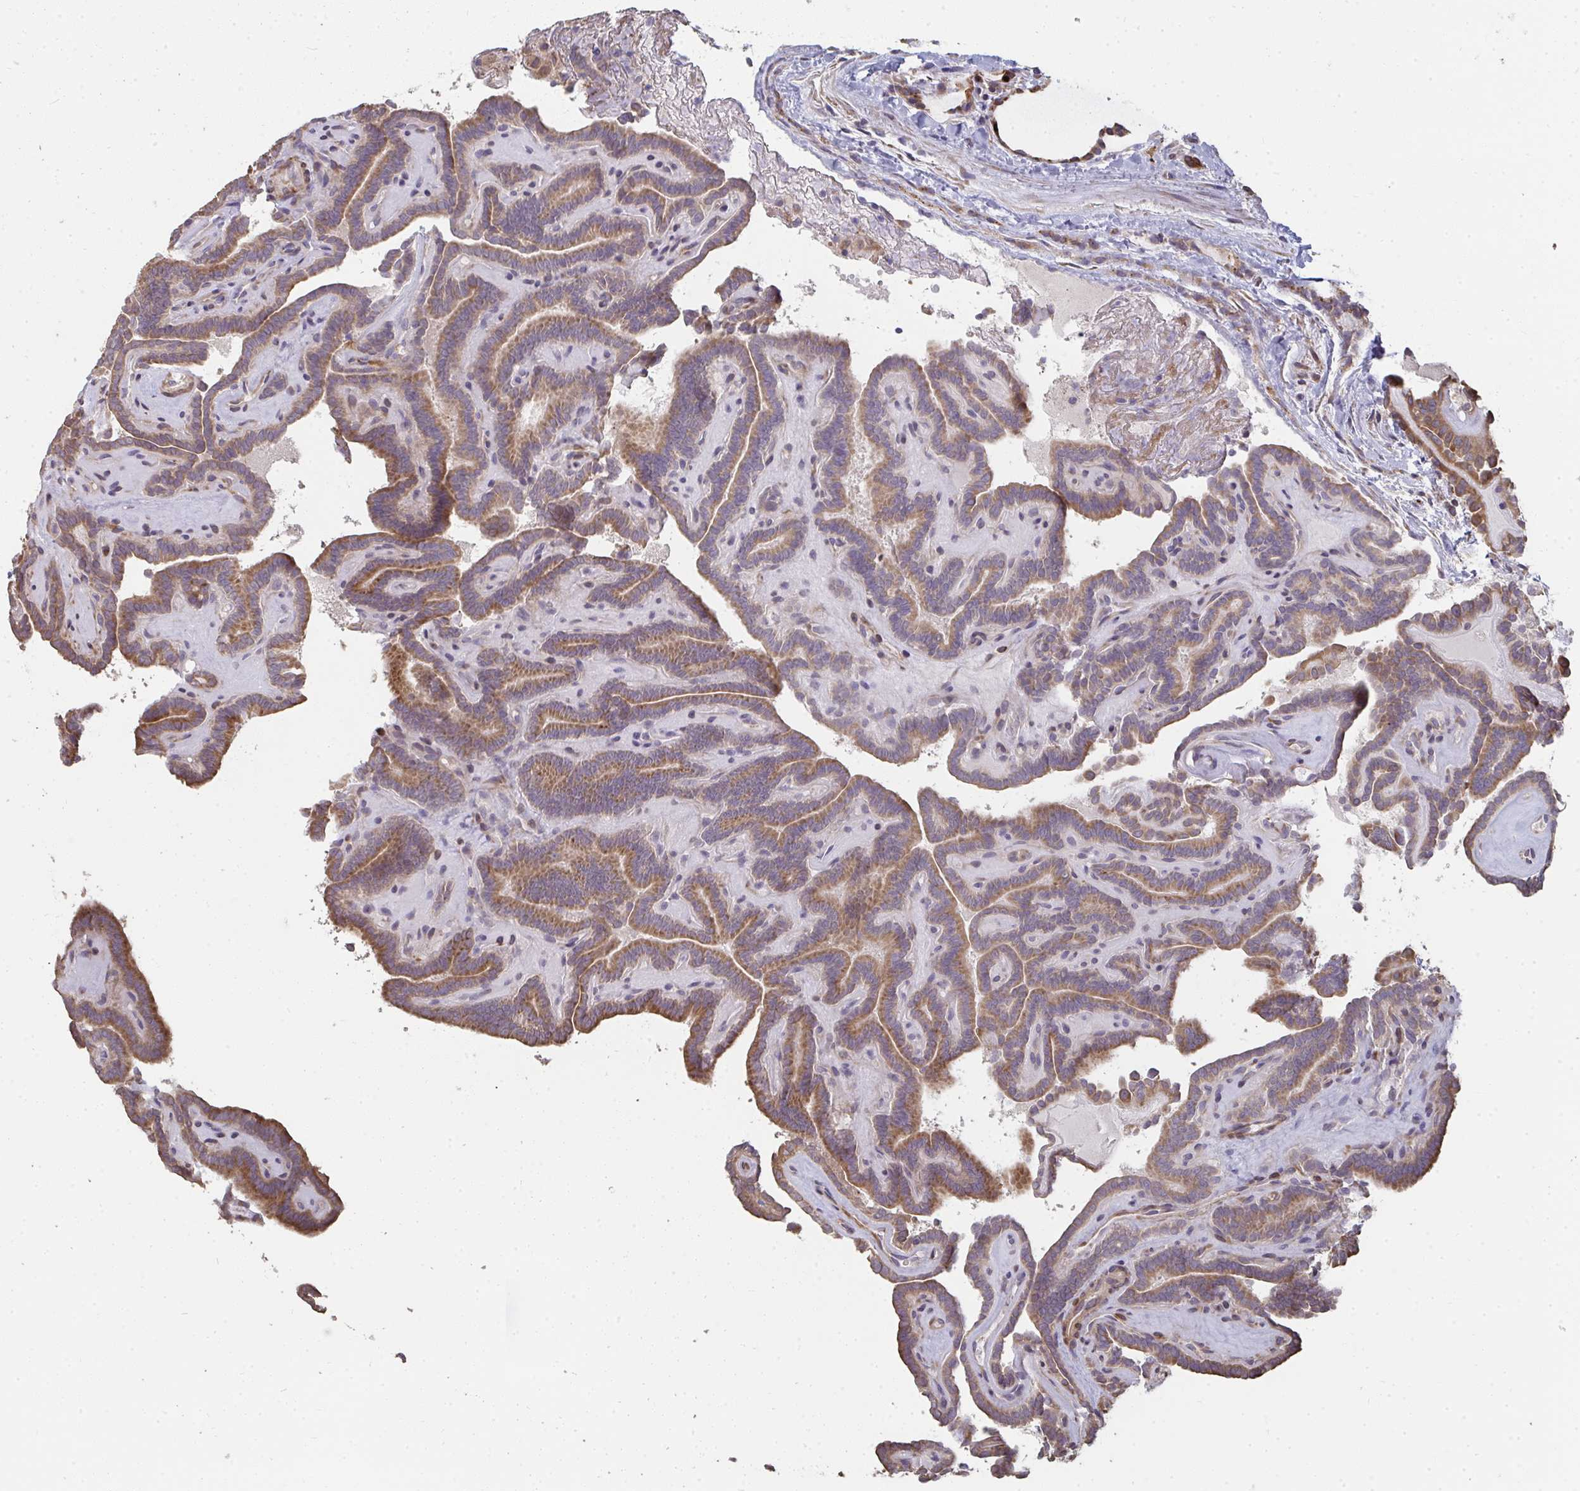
{"staining": {"intensity": "moderate", "quantity": ">75%", "location": "cytoplasmic/membranous"}, "tissue": "thyroid cancer", "cell_type": "Tumor cells", "image_type": "cancer", "snomed": [{"axis": "morphology", "description": "Papillary adenocarcinoma, NOS"}, {"axis": "topography", "description": "Thyroid gland"}], "caption": "Brown immunohistochemical staining in thyroid cancer (papillary adenocarcinoma) demonstrates moderate cytoplasmic/membranous positivity in approximately >75% of tumor cells. The protein of interest is stained brown, and the nuclei are stained in blue (DAB (3,3'-diaminobenzidine) IHC with brightfield microscopy, high magnification).", "gene": "ZFYVE28", "patient": {"sex": "female", "age": 21}}